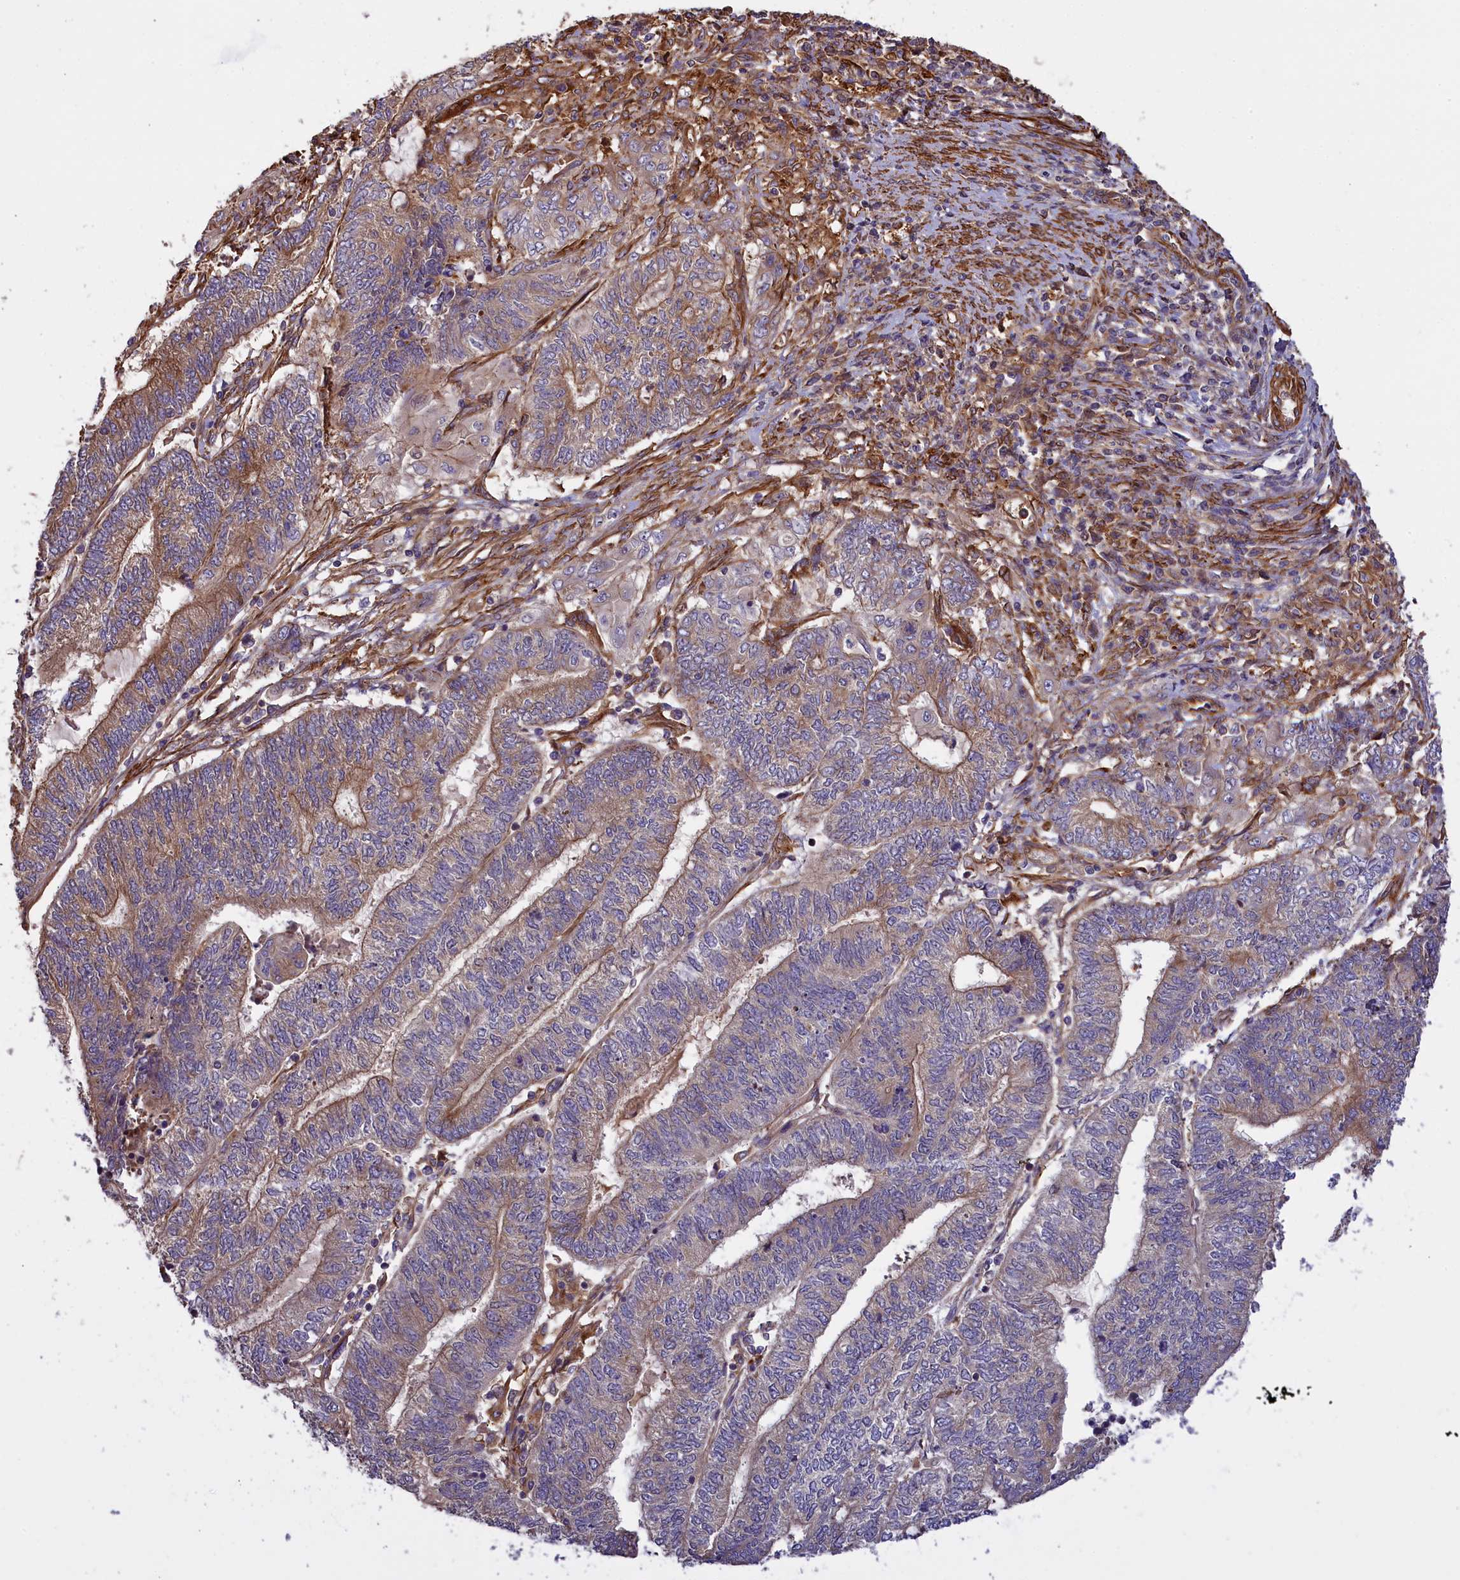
{"staining": {"intensity": "moderate", "quantity": "<25%", "location": "cytoplasmic/membranous"}, "tissue": "endometrial cancer", "cell_type": "Tumor cells", "image_type": "cancer", "snomed": [{"axis": "morphology", "description": "Adenocarcinoma, NOS"}, {"axis": "topography", "description": "Uterus"}, {"axis": "topography", "description": "Endometrium"}], "caption": "Protein staining reveals moderate cytoplasmic/membranous staining in about <25% of tumor cells in endometrial adenocarcinoma.", "gene": "FUZ", "patient": {"sex": "female", "age": 70}}